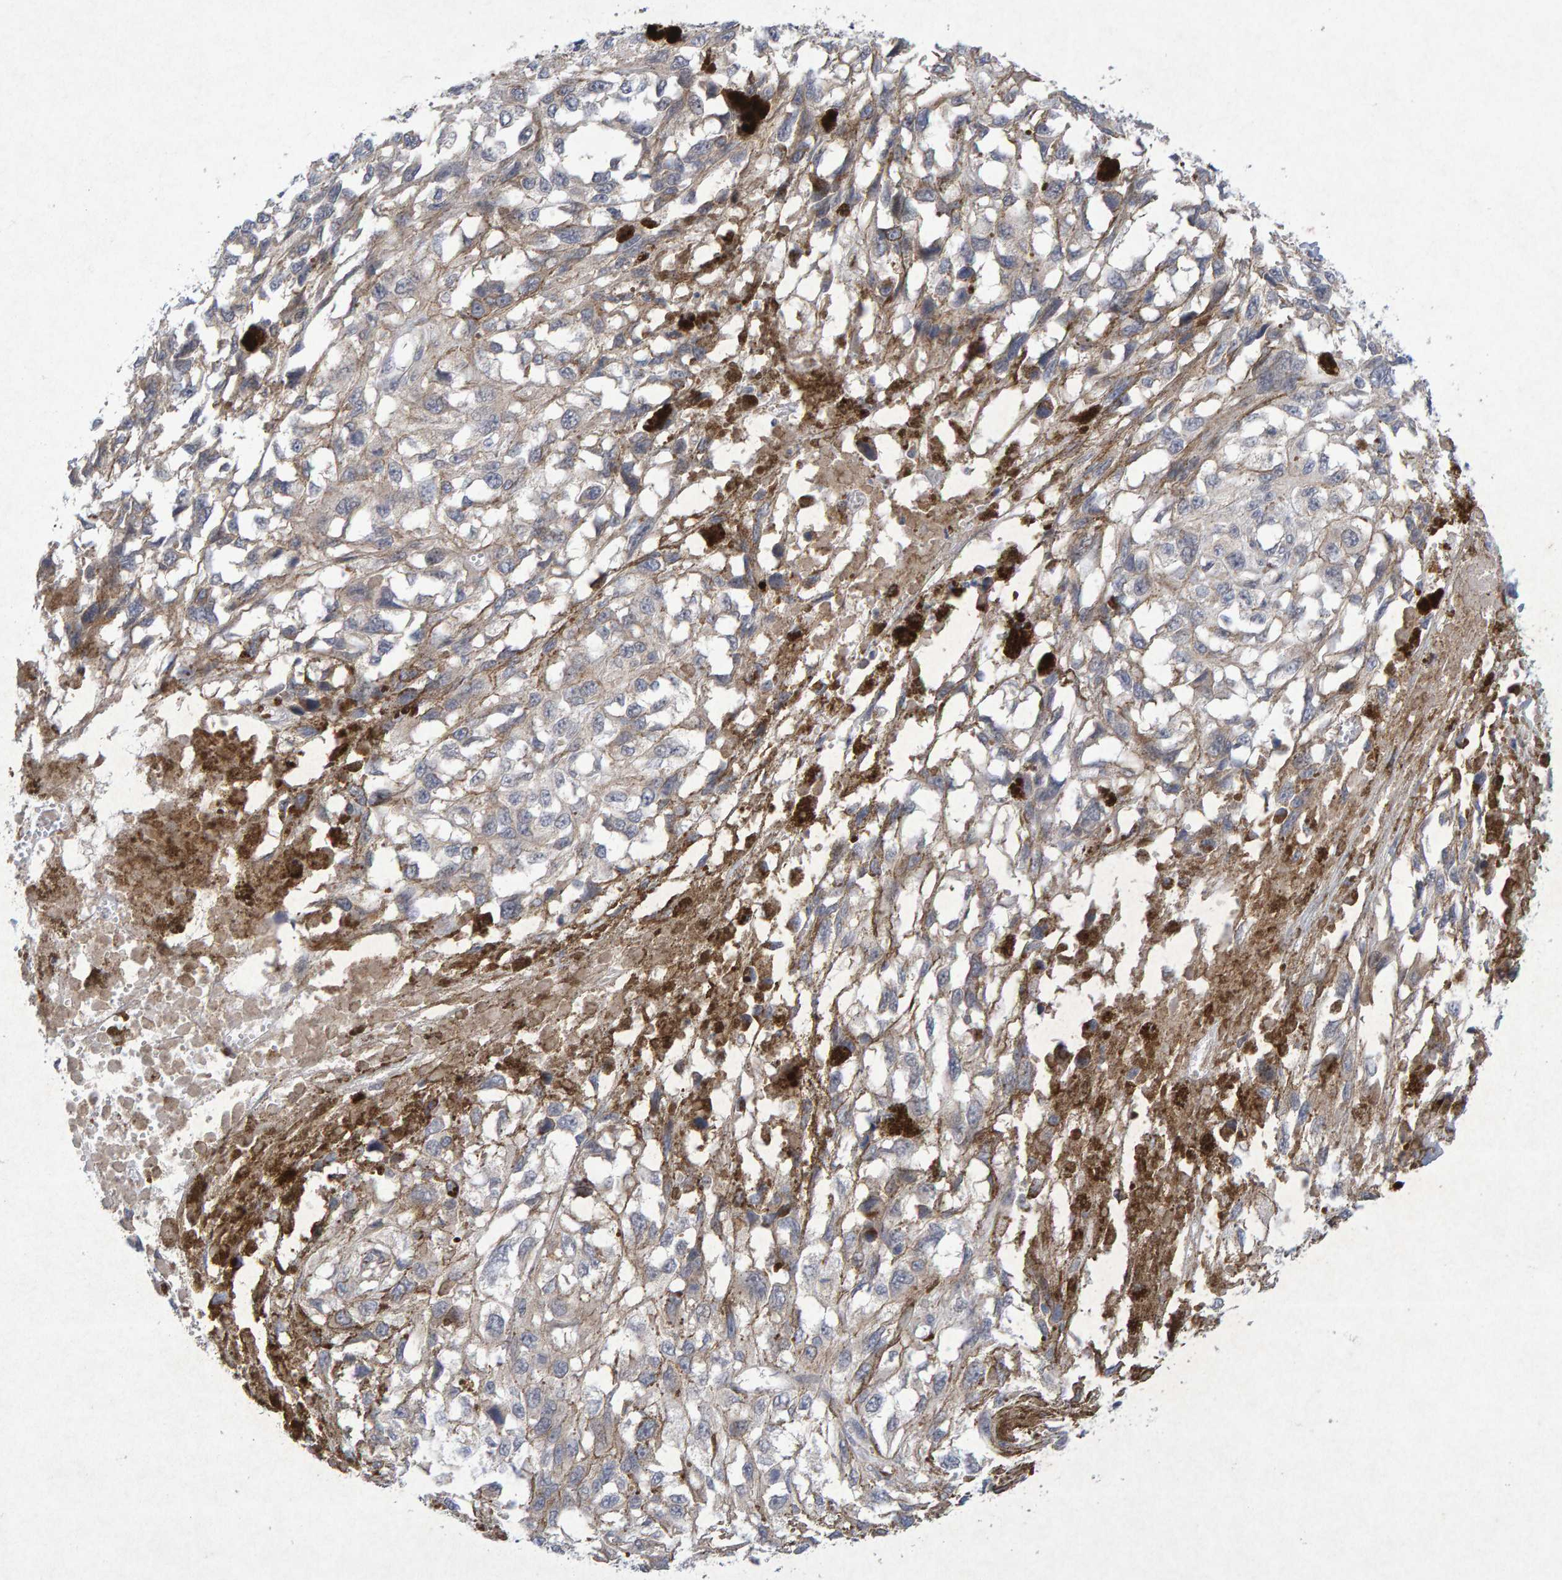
{"staining": {"intensity": "negative", "quantity": "none", "location": "none"}, "tissue": "melanoma", "cell_type": "Tumor cells", "image_type": "cancer", "snomed": [{"axis": "morphology", "description": "Malignant melanoma, Metastatic site"}, {"axis": "topography", "description": "Lymph node"}], "caption": "An IHC micrograph of melanoma is shown. There is no staining in tumor cells of melanoma. (Stains: DAB (3,3'-diaminobenzidine) immunohistochemistry with hematoxylin counter stain, Microscopy: brightfield microscopy at high magnification).", "gene": "CDH2", "patient": {"sex": "male", "age": 59}}